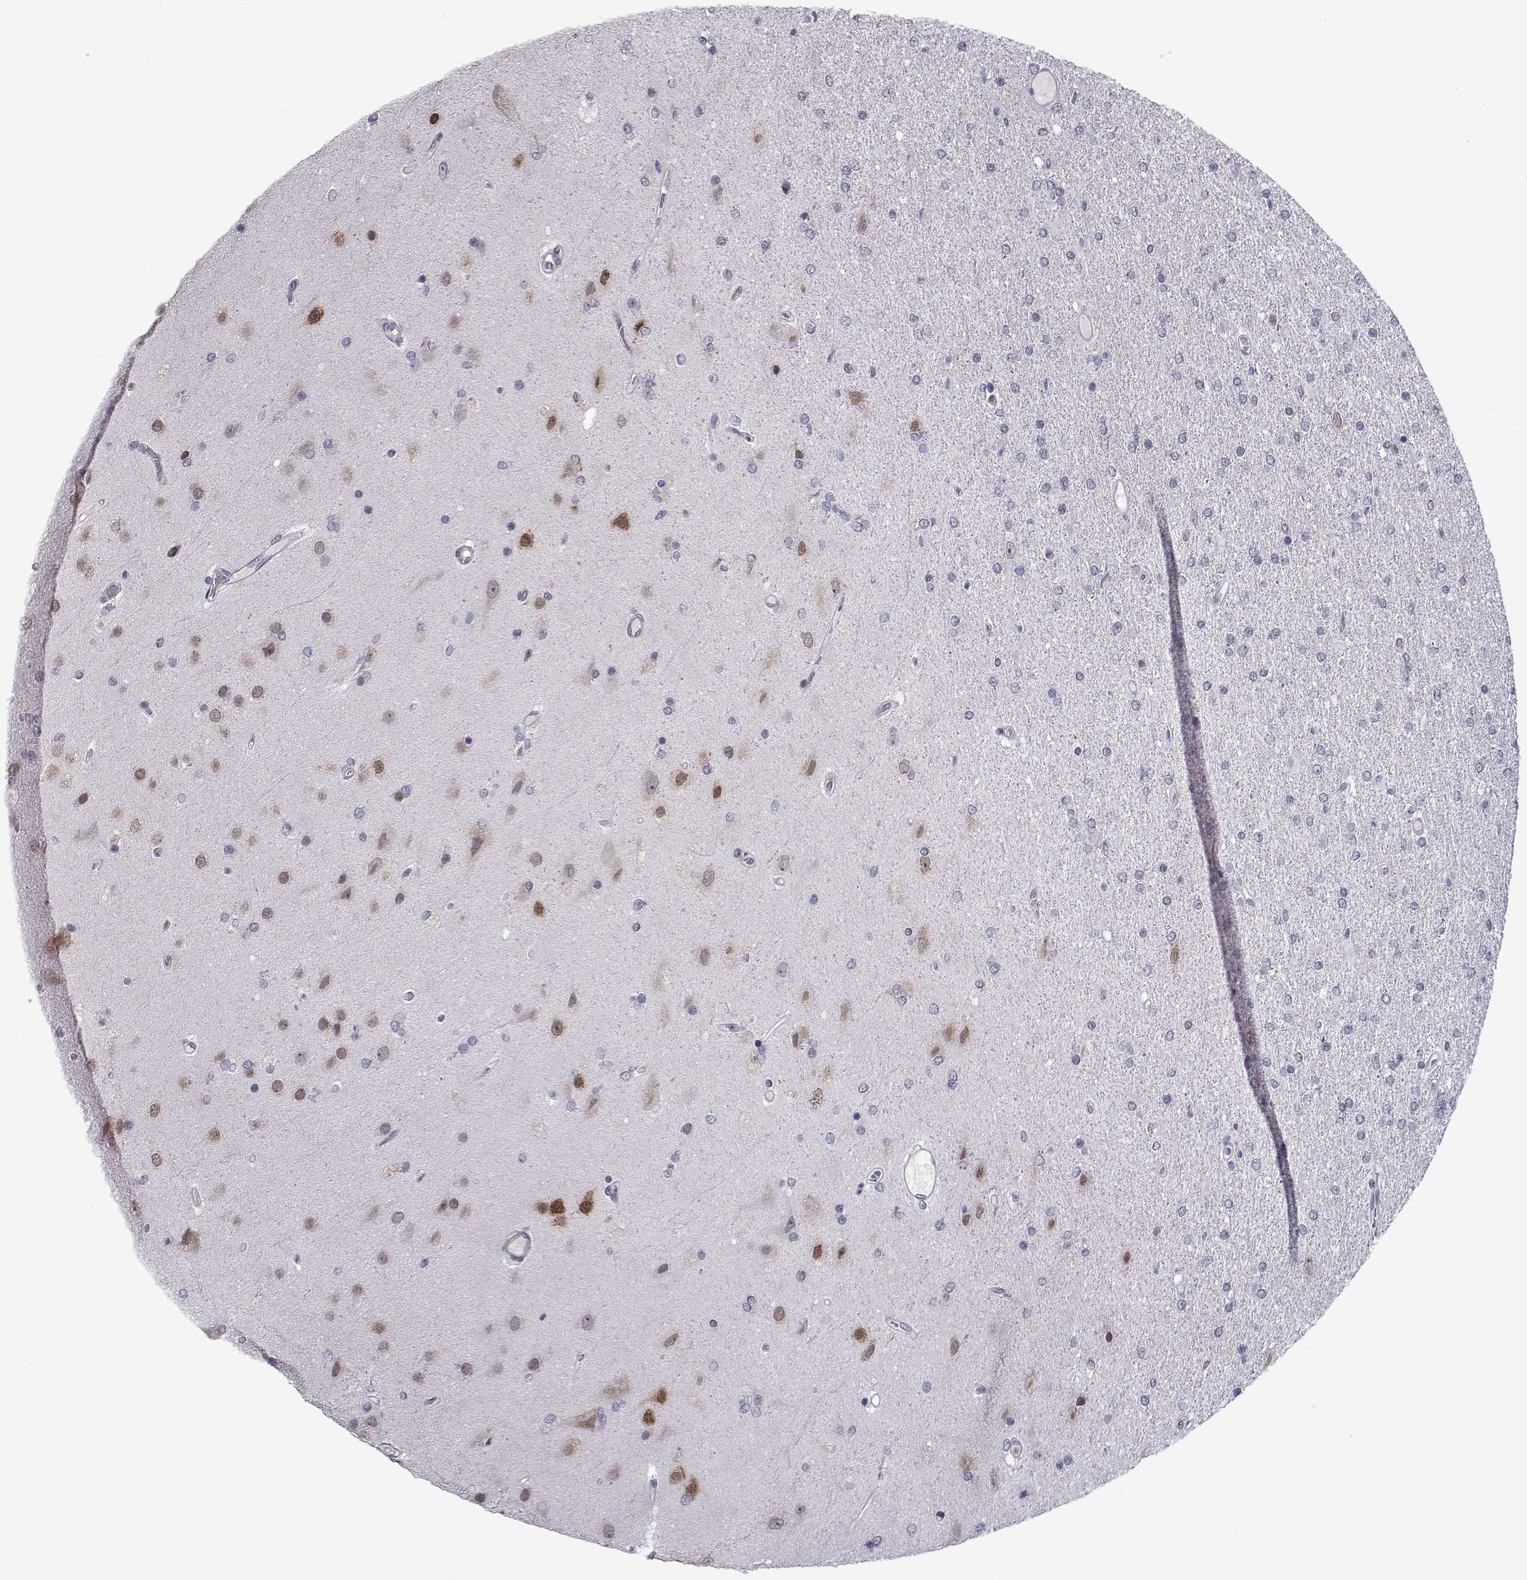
{"staining": {"intensity": "negative", "quantity": "none", "location": "none"}, "tissue": "glioma", "cell_type": "Tumor cells", "image_type": "cancer", "snomed": [{"axis": "morphology", "description": "Glioma, malignant, High grade"}, {"axis": "topography", "description": "Cerebral cortex"}], "caption": "DAB immunohistochemical staining of glioma displays no significant positivity in tumor cells.", "gene": "RBM24", "patient": {"sex": "male", "age": 70}}